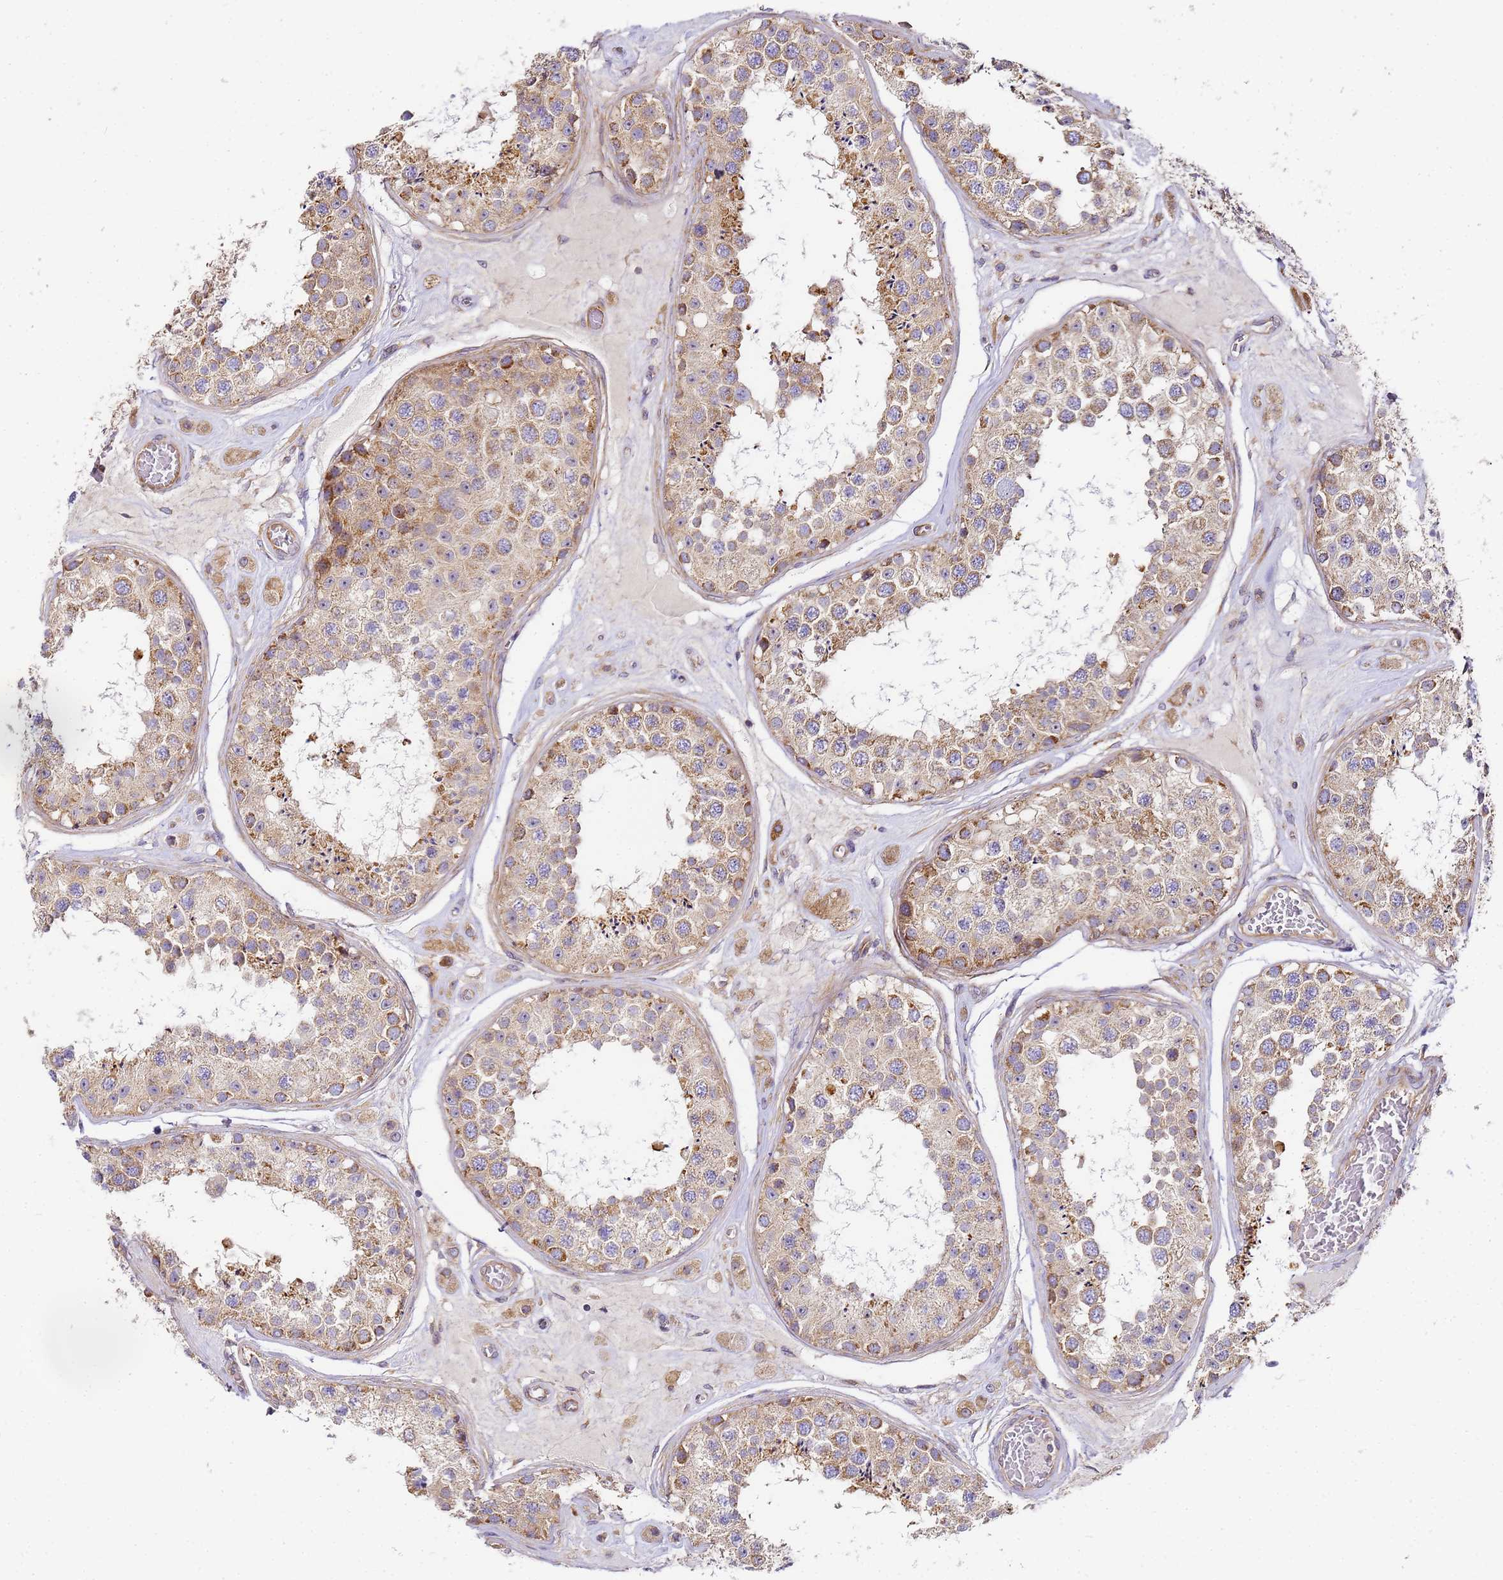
{"staining": {"intensity": "moderate", "quantity": ">75%", "location": "cytoplasmic/membranous"}, "tissue": "testis", "cell_type": "Cells in seminiferous ducts", "image_type": "normal", "snomed": [{"axis": "morphology", "description": "Normal tissue, NOS"}, {"axis": "topography", "description": "Testis"}], "caption": "A brown stain shows moderate cytoplasmic/membranous expression of a protein in cells in seminiferous ducts of benign human testis. Using DAB (brown) and hematoxylin (blue) stains, captured at high magnification using brightfield microscopy.", "gene": "RPL13A", "patient": {"sex": "male", "age": 25}}